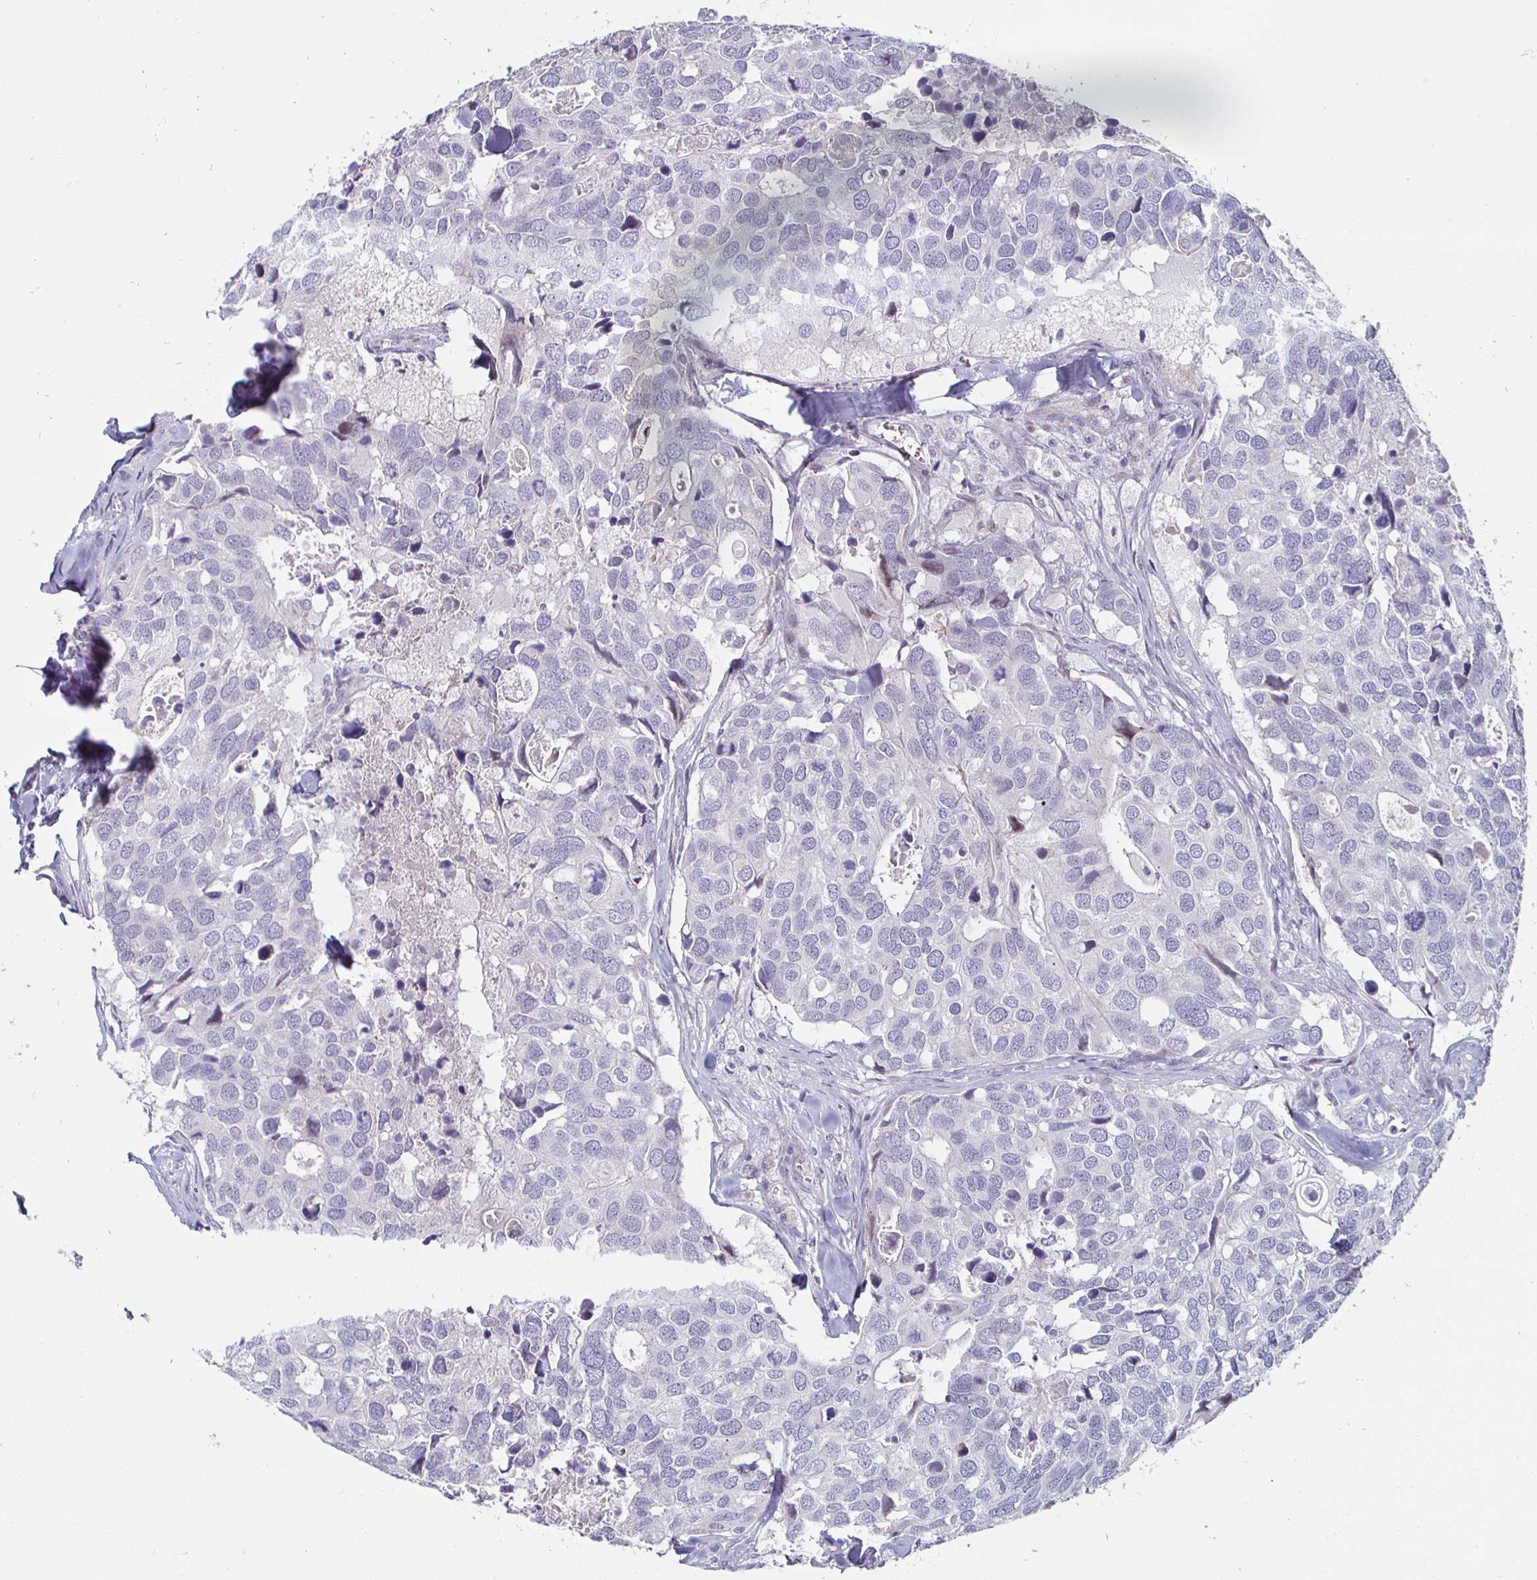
{"staining": {"intensity": "negative", "quantity": "none", "location": "none"}, "tissue": "breast cancer", "cell_type": "Tumor cells", "image_type": "cancer", "snomed": [{"axis": "morphology", "description": "Duct carcinoma"}, {"axis": "topography", "description": "Breast"}], "caption": "Tumor cells show no significant protein positivity in breast cancer (infiltrating ductal carcinoma).", "gene": "DMRTB1", "patient": {"sex": "female", "age": 83}}